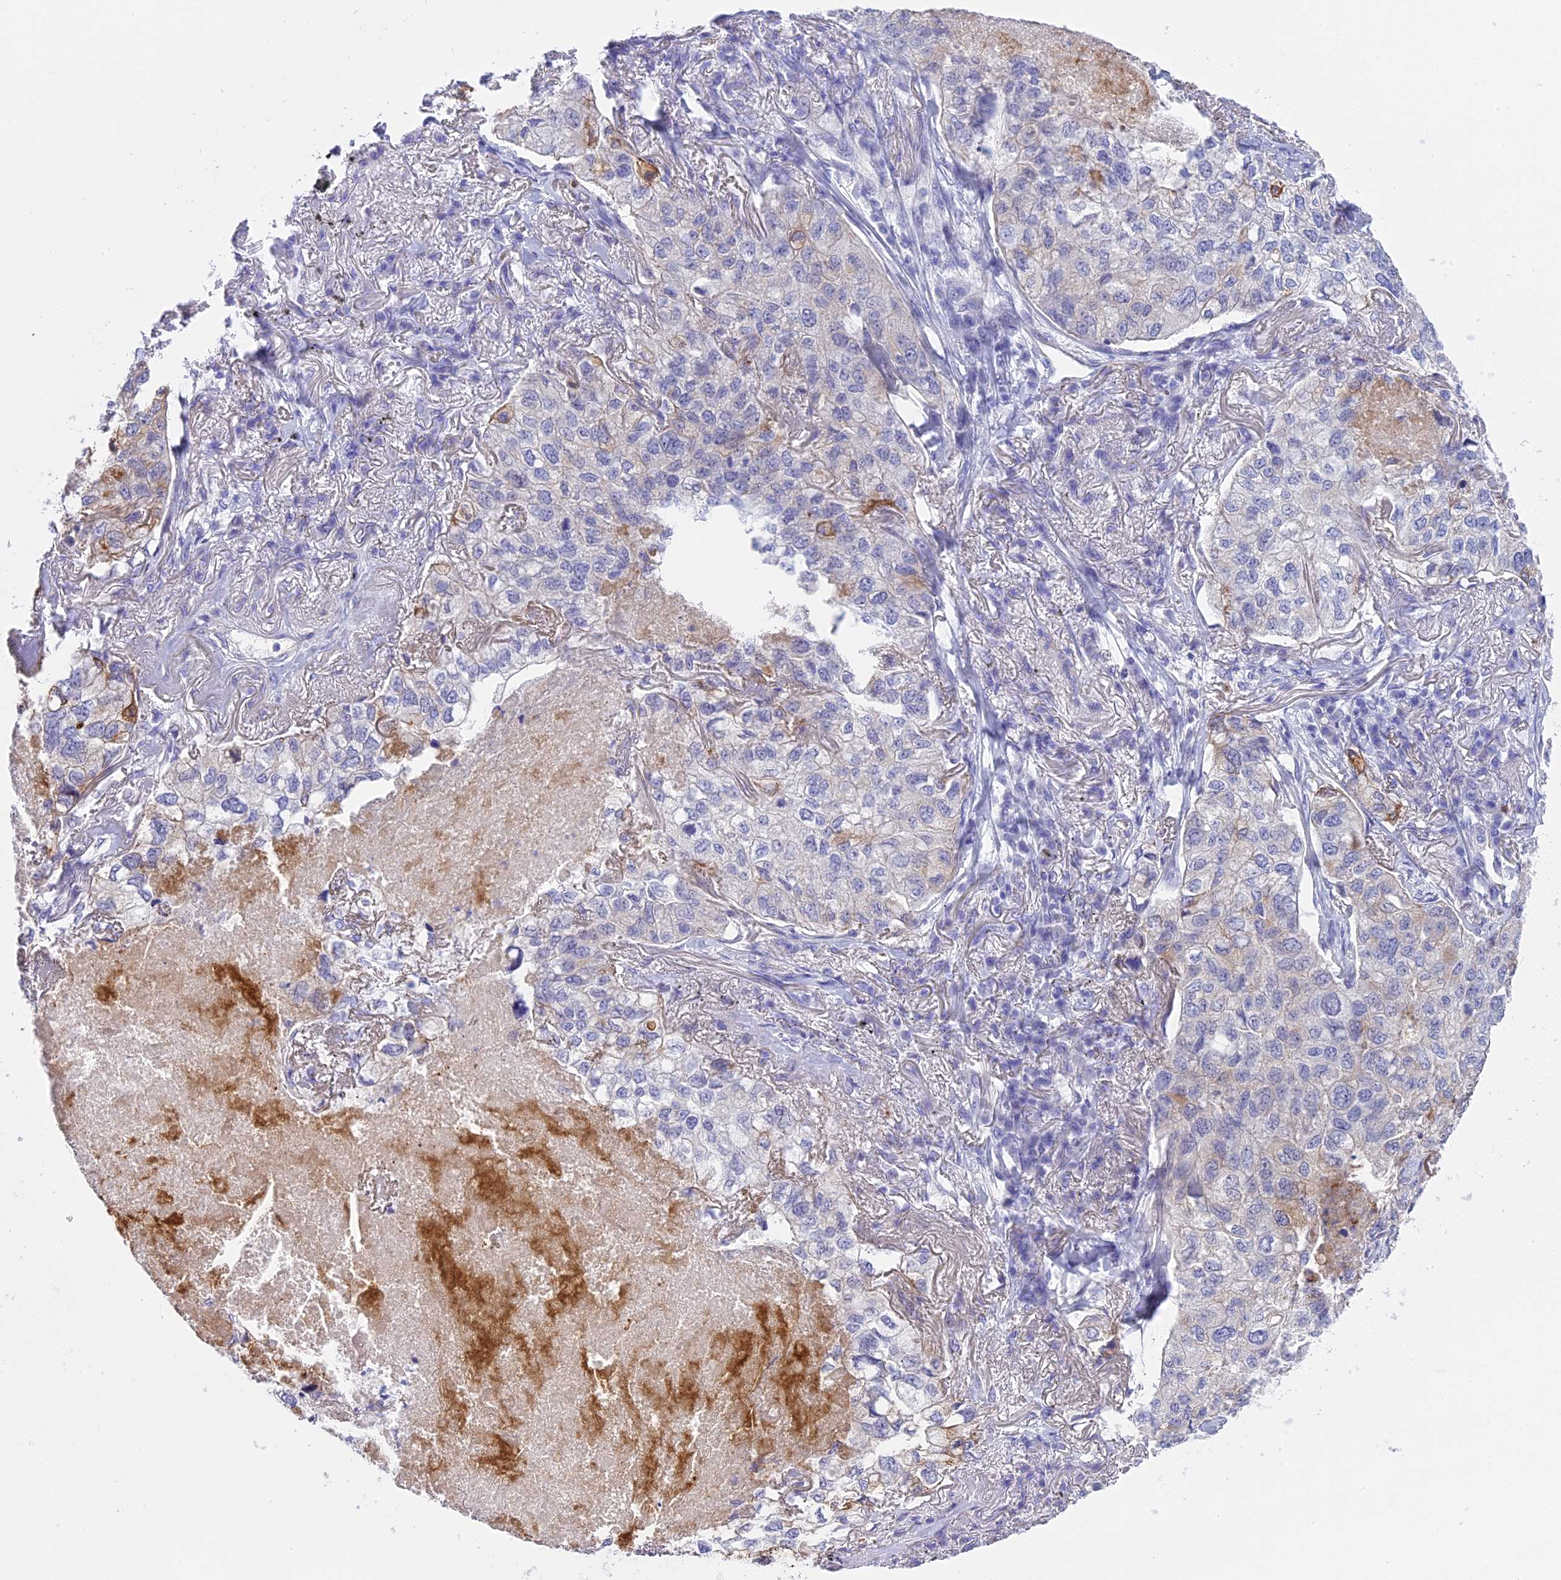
{"staining": {"intensity": "moderate", "quantity": "<25%", "location": "cytoplasmic/membranous"}, "tissue": "lung cancer", "cell_type": "Tumor cells", "image_type": "cancer", "snomed": [{"axis": "morphology", "description": "Adenocarcinoma, NOS"}, {"axis": "topography", "description": "Lung"}], "caption": "Protein staining displays moderate cytoplasmic/membranous expression in about <25% of tumor cells in adenocarcinoma (lung). (Stains: DAB in brown, nuclei in blue, Microscopy: brightfield microscopy at high magnification).", "gene": "TACSTD2", "patient": {"sex": "male", "age": 65}}